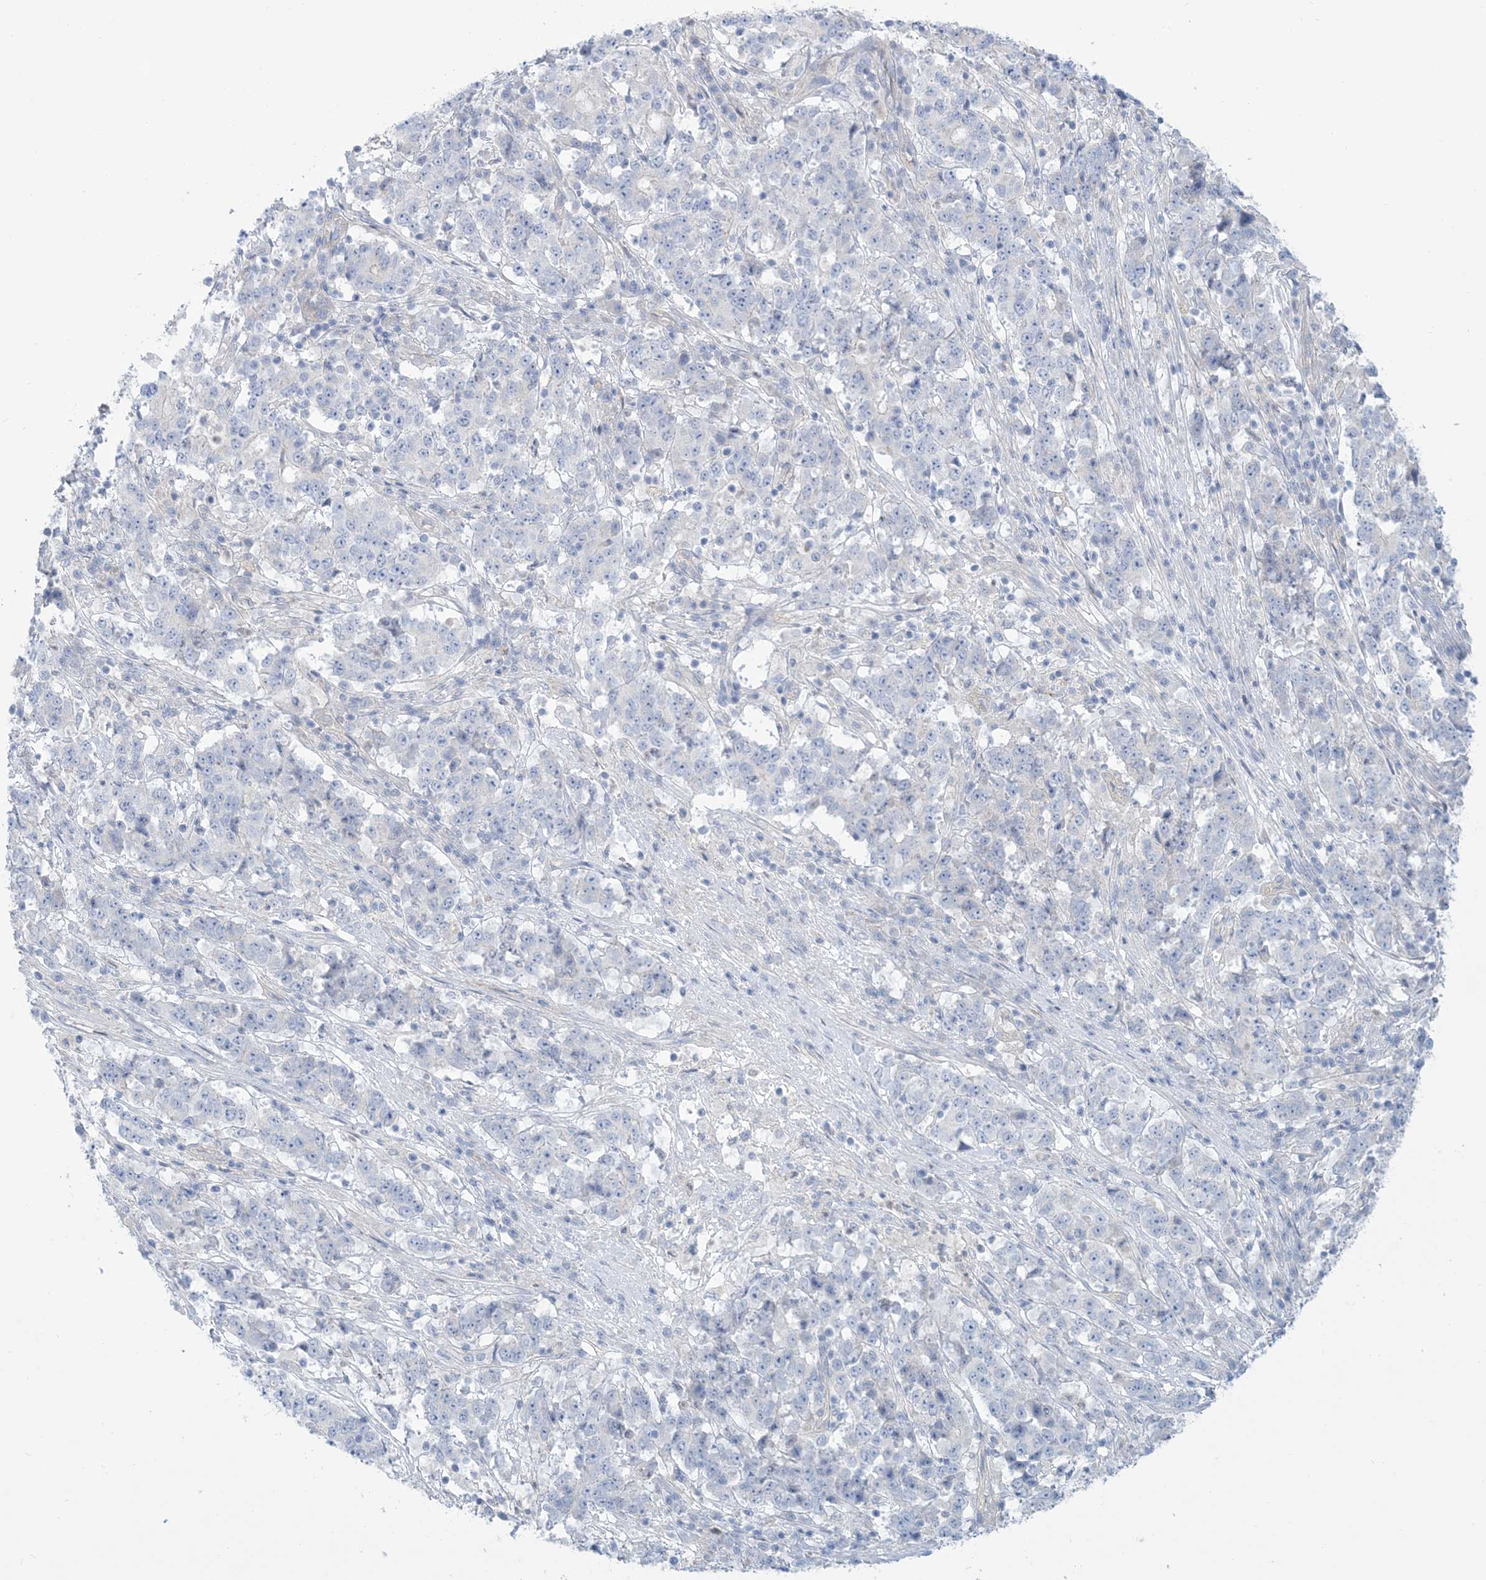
{"staining": {"intensity": "negative", "quantity": "none", "location": "none"}, "tissue": "stomach cancer", "cell_type": "Tumor cells", "image_type": "cancer", "snomed": [{"axis": "morphology", "description": "Adenocarcinoma, NOS"}, {"axis": "topography", "description": "Stomach"}], "caption": "A photomicrograph of human stomach cancer (adenocarcinoma) is negative for staining in tumor cells. (DAB (3,3'-diaminobenzidine) IHC visualized using brightfield microscopy, high magnification).", "gene": "MTHFD2L", "patient": {"sex": "male", "age": 59}}